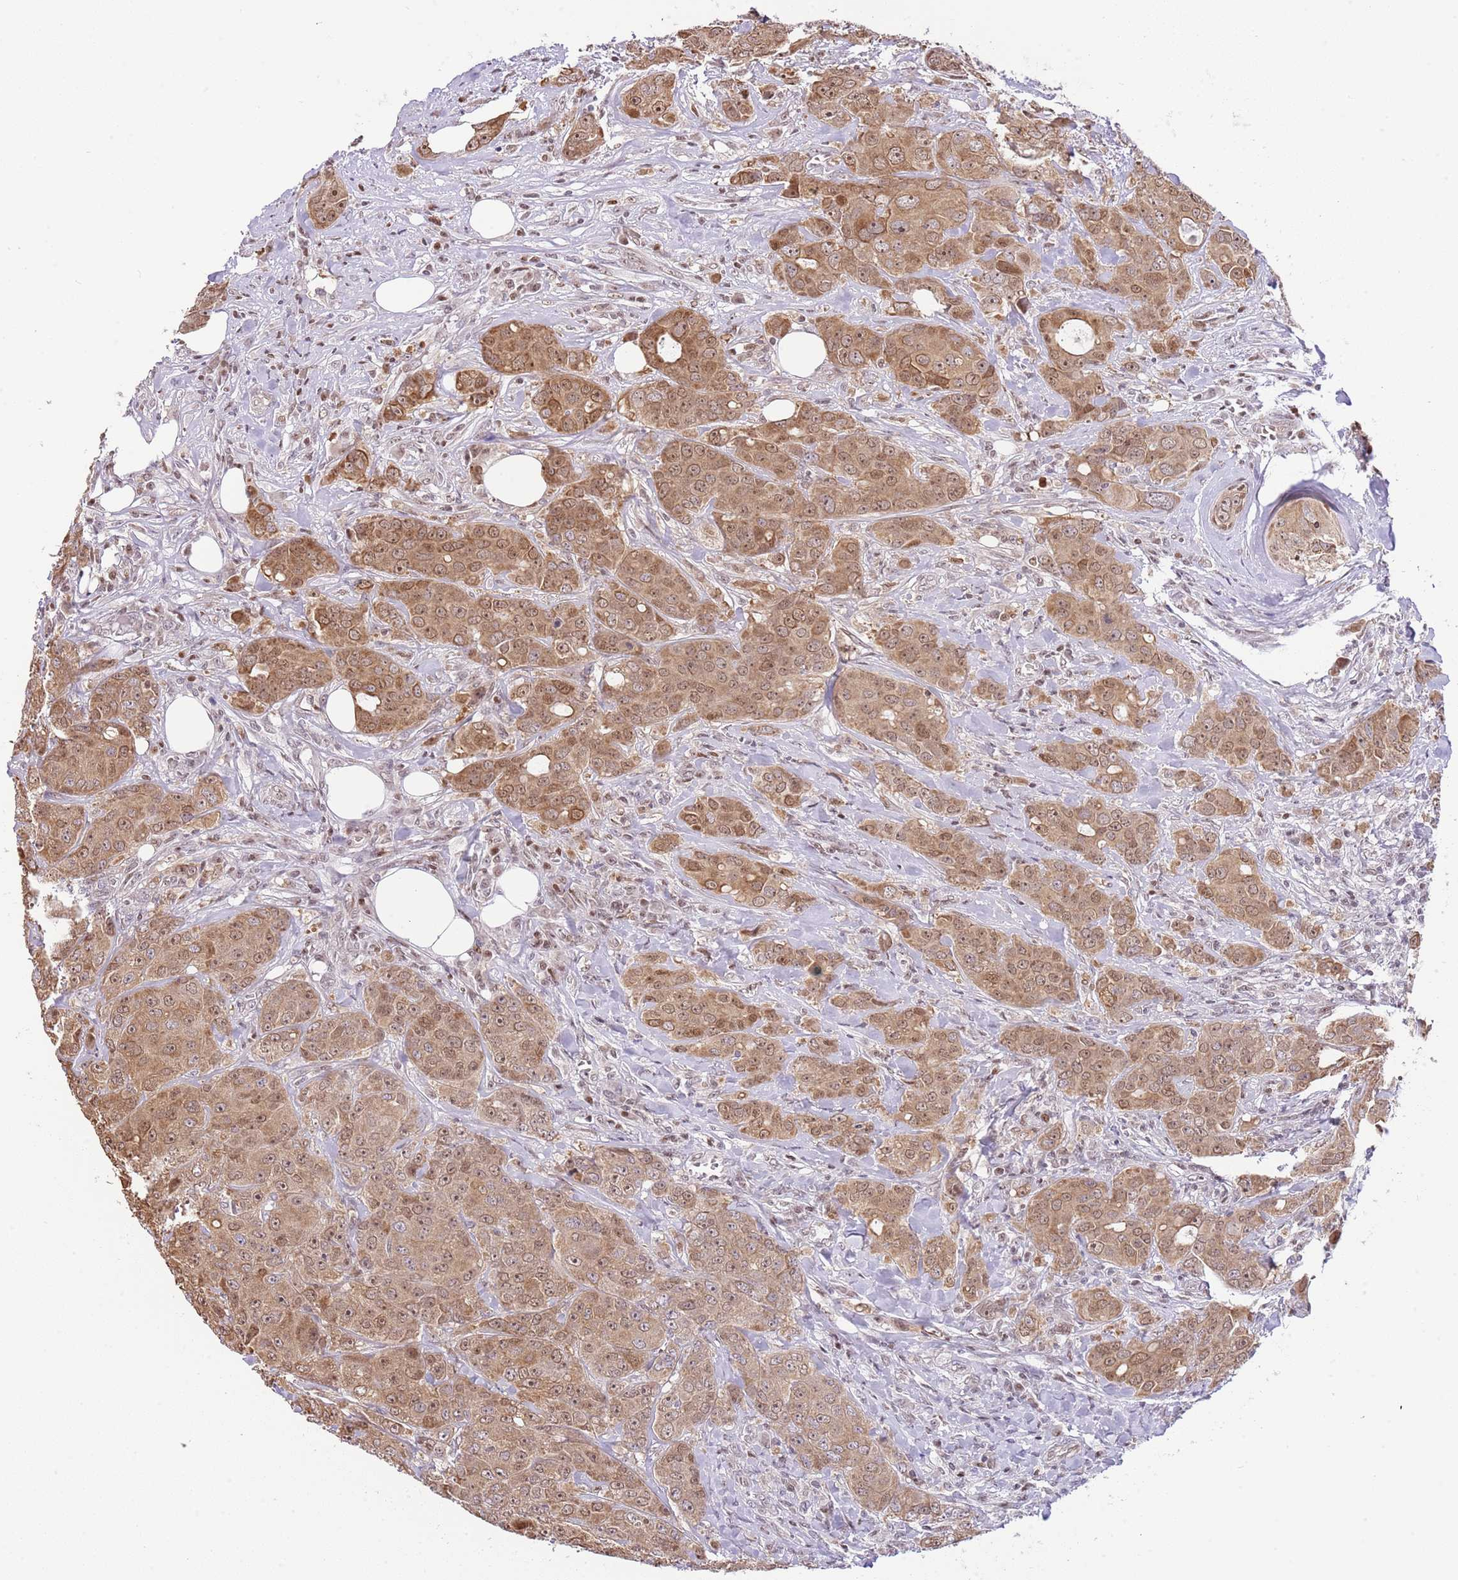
{"staining": {"intensity": "moderate", "quantity": ">75%", "location": "cytoplasmic/membranous,nuclear"}, "tissue": "breast cancer", "cell_type": "Tumor cells", "image_type": "cancer", "snomed": [{"axis": "morphology", "description": "Duct carcinoma"}, {"axis": "topography", "description": "Breast"}], "caption": "A high-resolution histopathology image shows IHC staining of breast infiltrating ductal carcinoma, which shows moderate cytoplasmic/membranous and nuclear positivity in about >75% of tumor cells. Nuclei are stained in blue.", "gene": "RFK", "patient": {"sex": "female", "age": 43}}